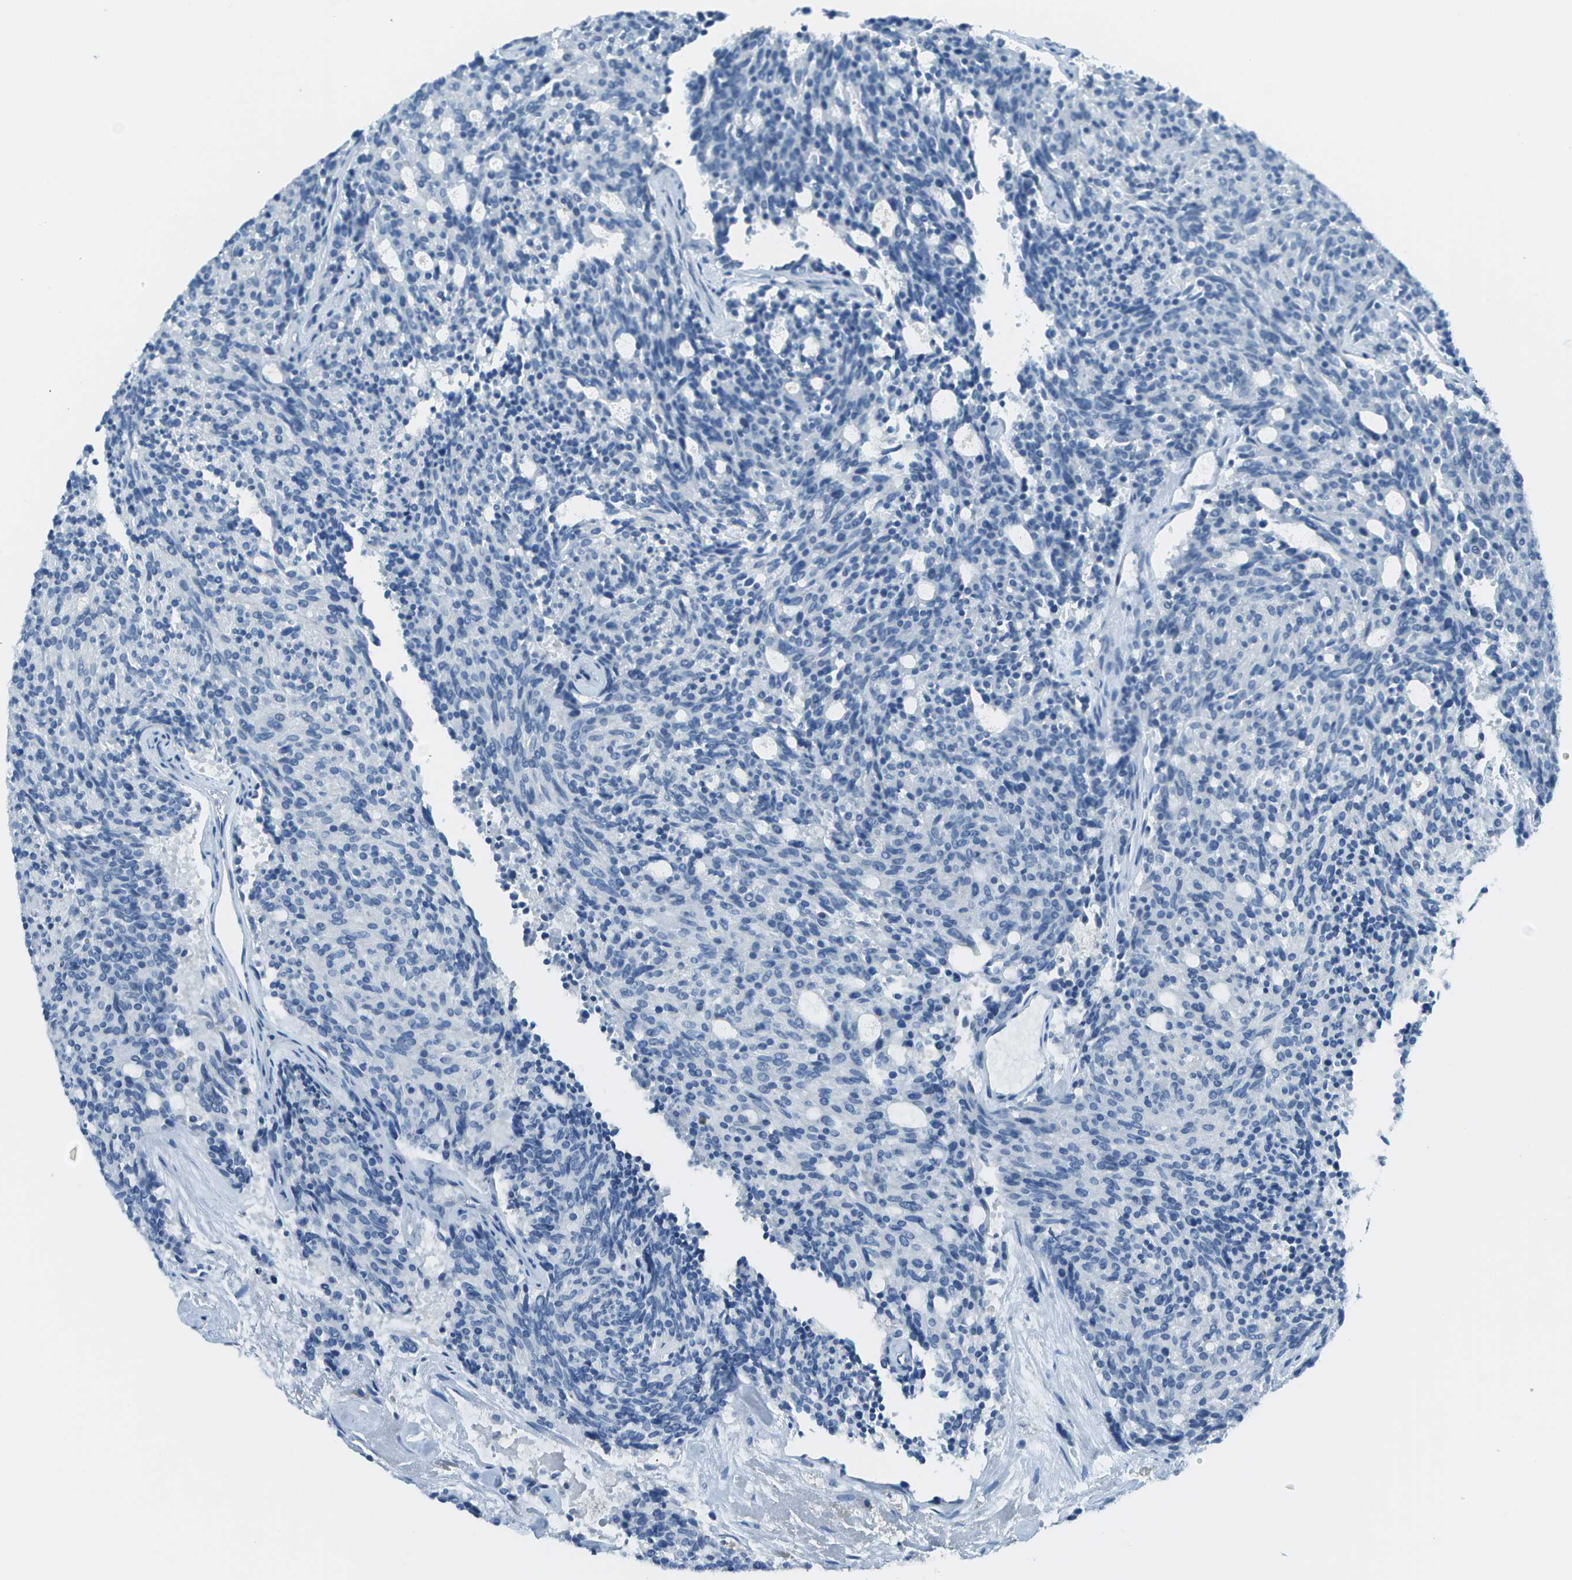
{"staining": {"intensity": "negative", "quantity": "none", "location": "none"}, "tissue": "carcinoid", "cell_type": "Tumor cells", "image_type": "cancer", "snomed": [{"axis": "morphology", "description": "Carcinoid, malignant, NOS"}, {"axis": "topography", "description": "Pancreas"}], "caption": "Carcinoid was stained to show a protein in brown. There is no significant positivity in tumor cells.", "gene": "C1S", "patient": {"sex": "female", "age": 54}}